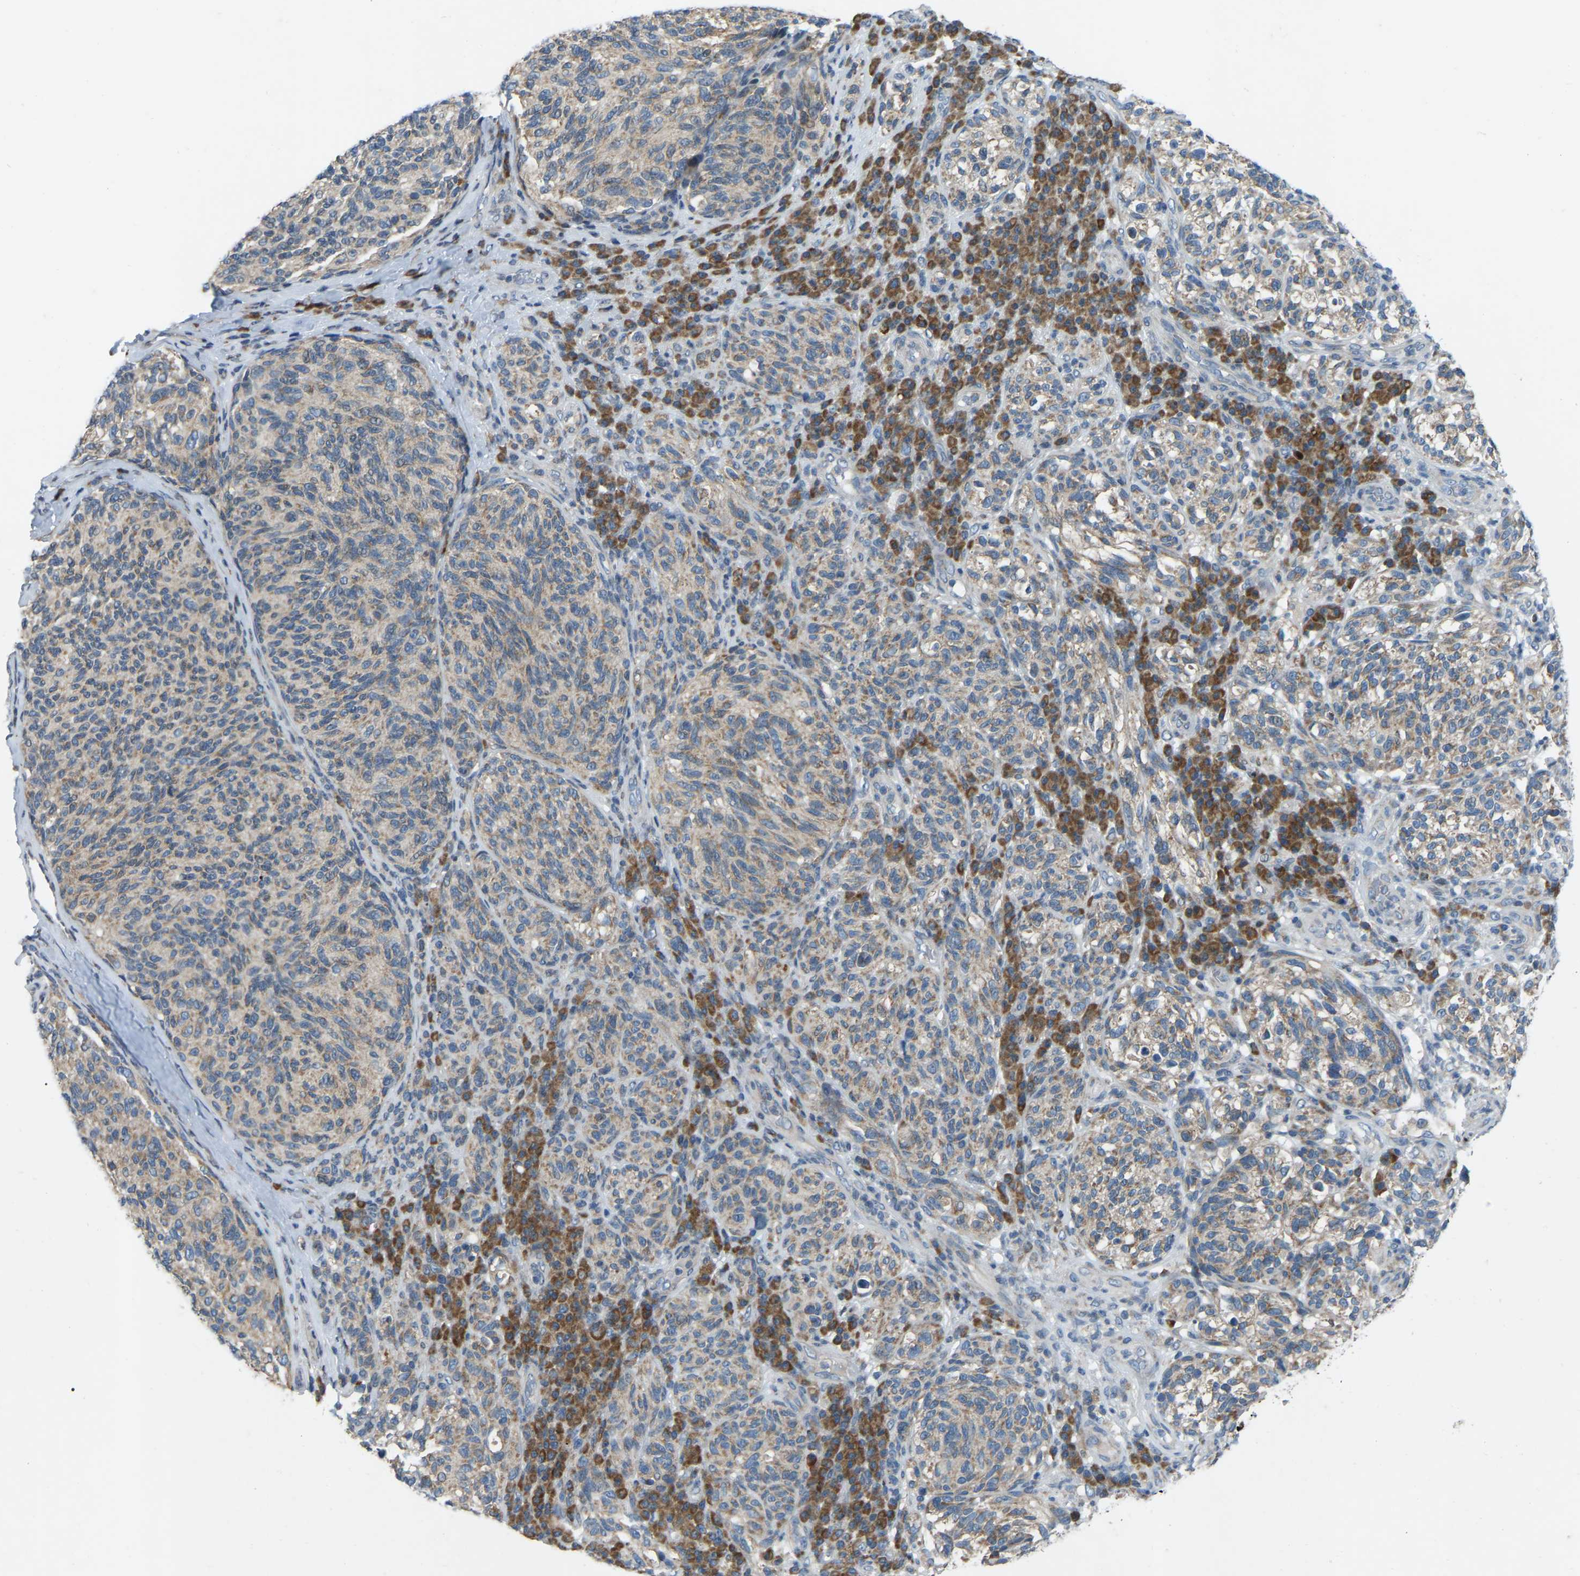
{"staining": {"intensity": "weak", "quantity": ">75%", "location": "cytoplasmic/membranous"}, "tissue": "melanoma", "cell_type": "Tumor cells", "image_type": "cancer", "snomed": [{"axis": "morphology", "description": "Malignant melanoma, NOS"}, {"axis": "topography", "description": "Skin"}], "caption": "High-magnification brightfield microscopy of melanoma stained with DAB (brown) and counterstained with hematoxylin (blue). tumor cells exhibit weak cytoplasmic/membranous staining is seen in approximately>75% of cells.", "gene": "PARL", "patient": {"sex": "female", "age": 73}}